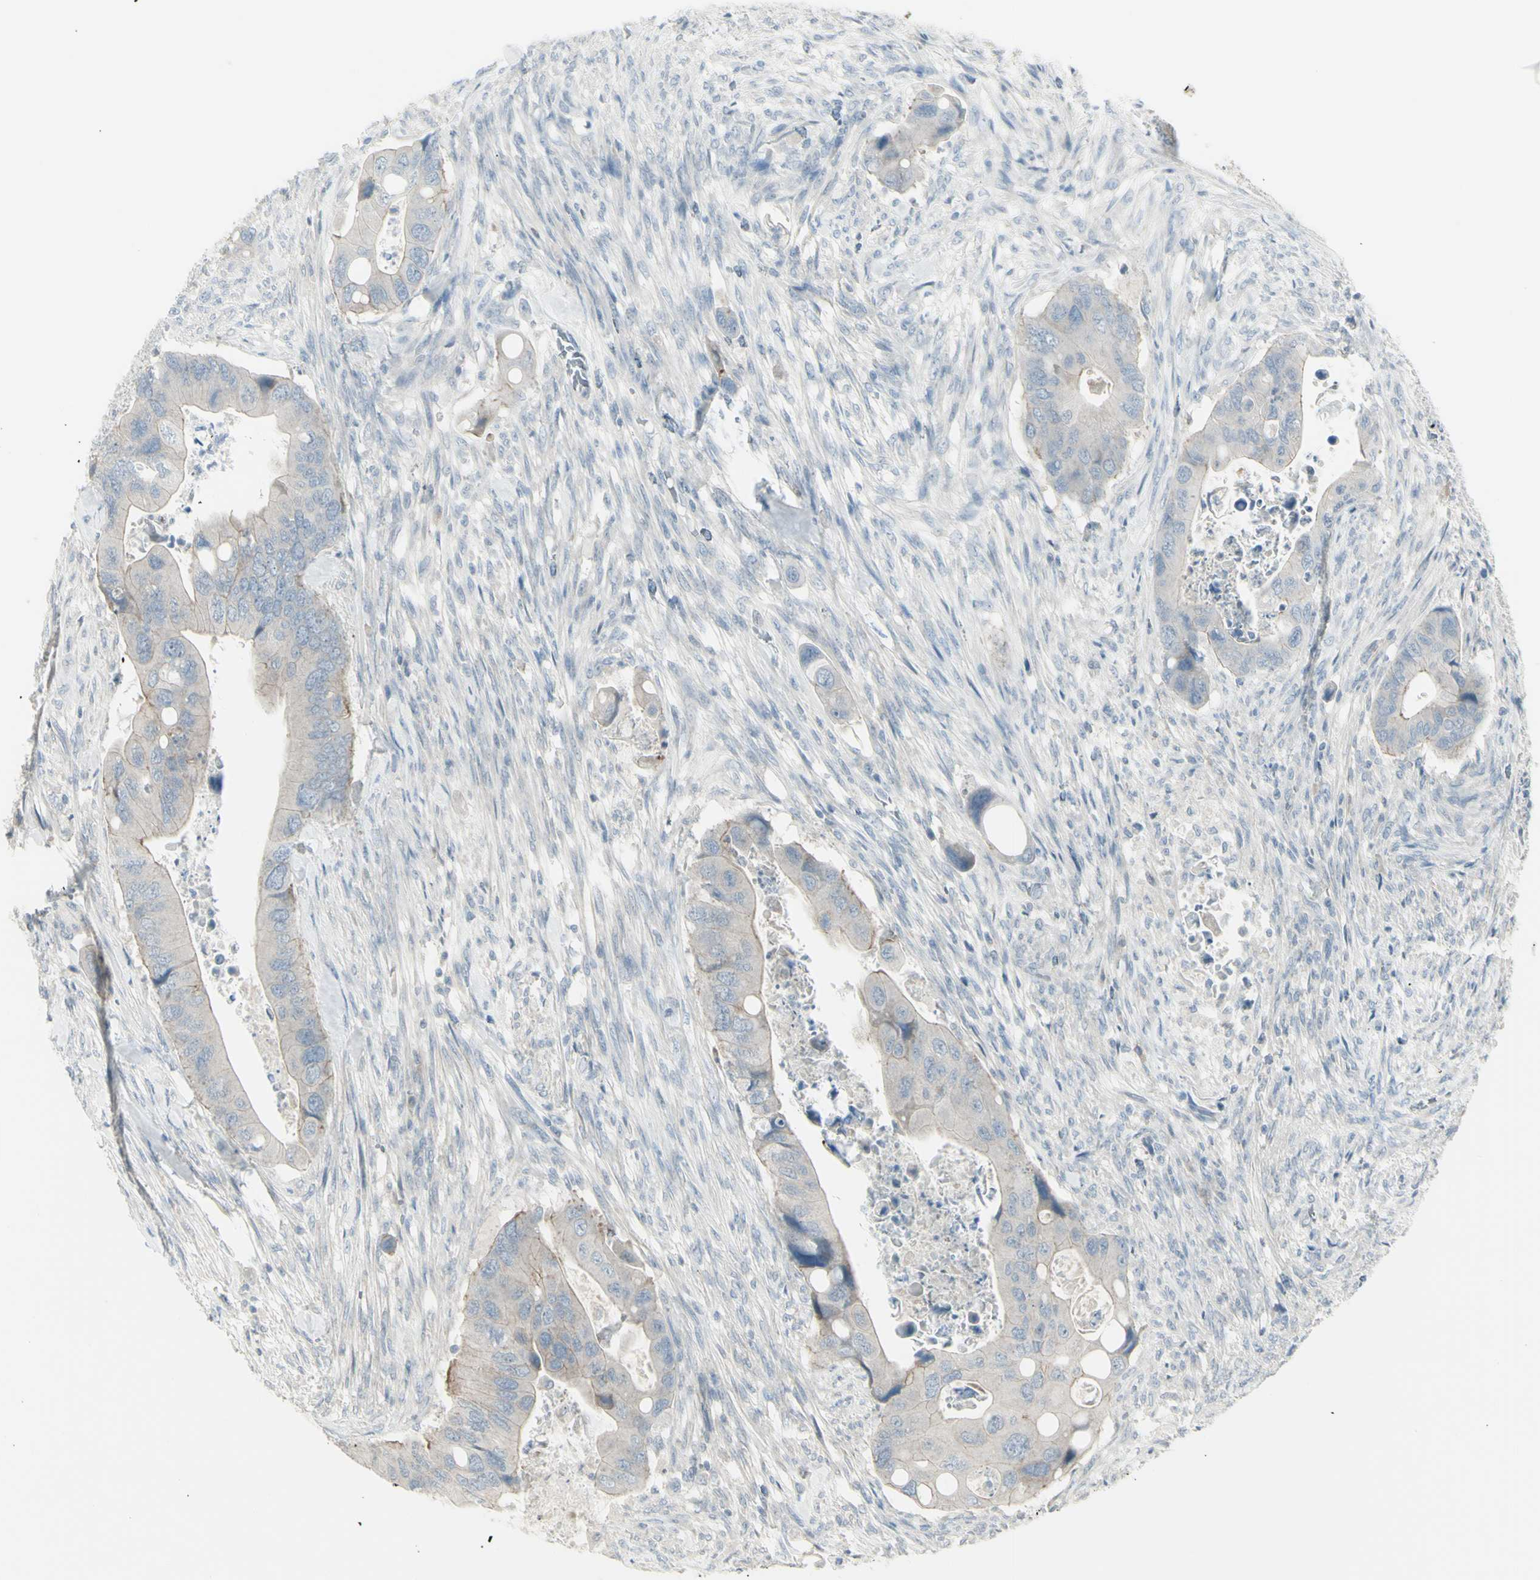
{"staining": {"intensity": "weak", "quantity": ">75%", "location": "cytoplasmic/membranous"}, "tissue": "colorectal cancer", "cell_type": "Tumor cells", "image_type": "cancer", "snomed": [{"axis": "morphology", "description": "Adenocarcinoma, NOS"}, {"axis": "topography", "description": "Rectum"}], "caption": "The immunohistochemical stain shows weak cytoplasmic/membranous expression in tumor cells of adenocarcinoma (colorectal) tissue.", "gene": "SH3GL2", "patient": {"sex": "female", "age": 57}}